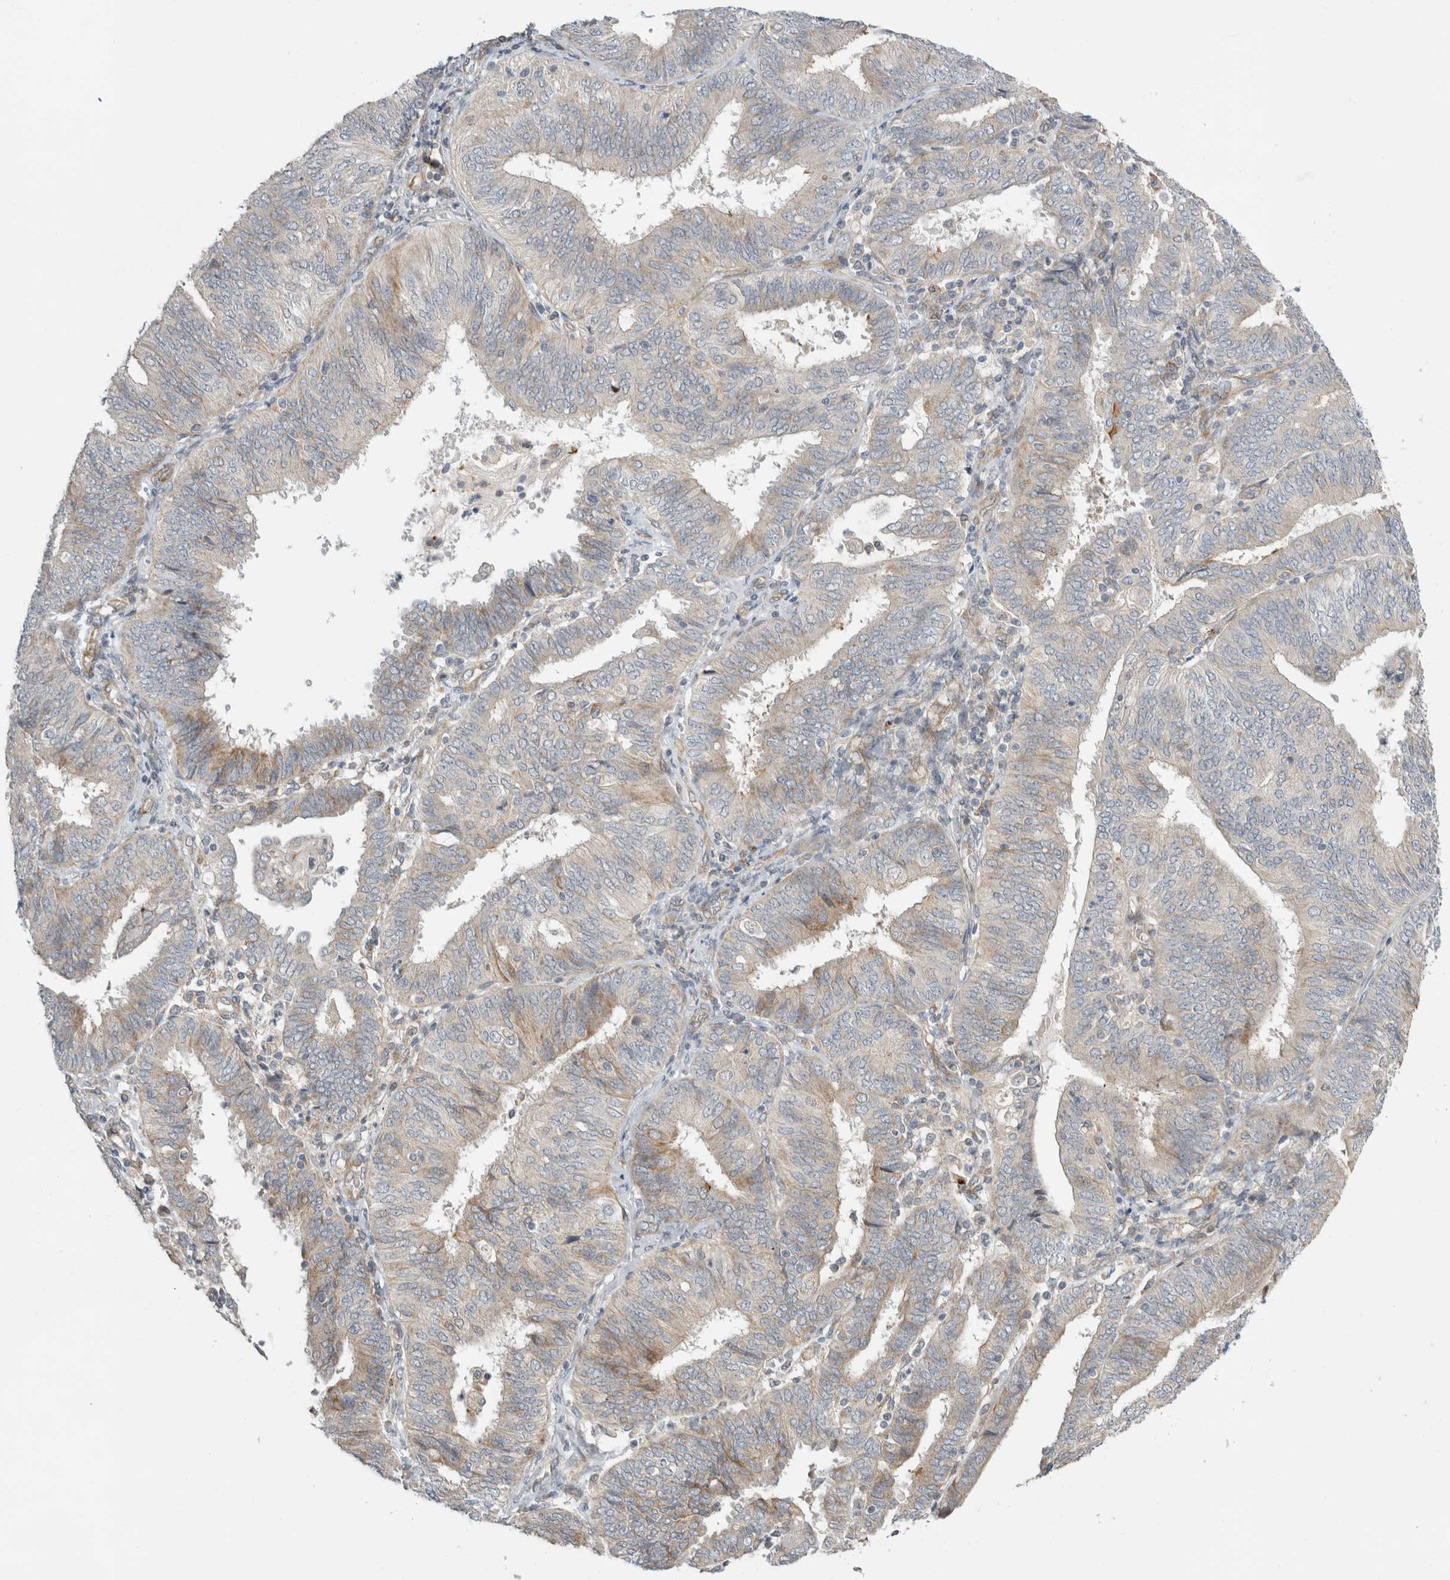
{"staining": {"intensity": "moderate", "quantity": "<25%", "location": "cytoplasmic/membranous"}, "tissue": "endometrial cancer", "cell_type": "Tumor cells", "image_type": "cancer", "snomed": [{"axis": "morphology", "description": "Adenocarcinoma, NOS"}, {"axis": "topography", "description": "Endometrium"}], "caption": "A brown stain shows moderate cytoplasmic/membranous positivity of a protein in endometrial adenocarcinoma tumor cells.", "gene": "KPNA5", "patient": {"sex": "female", "age": 58}}